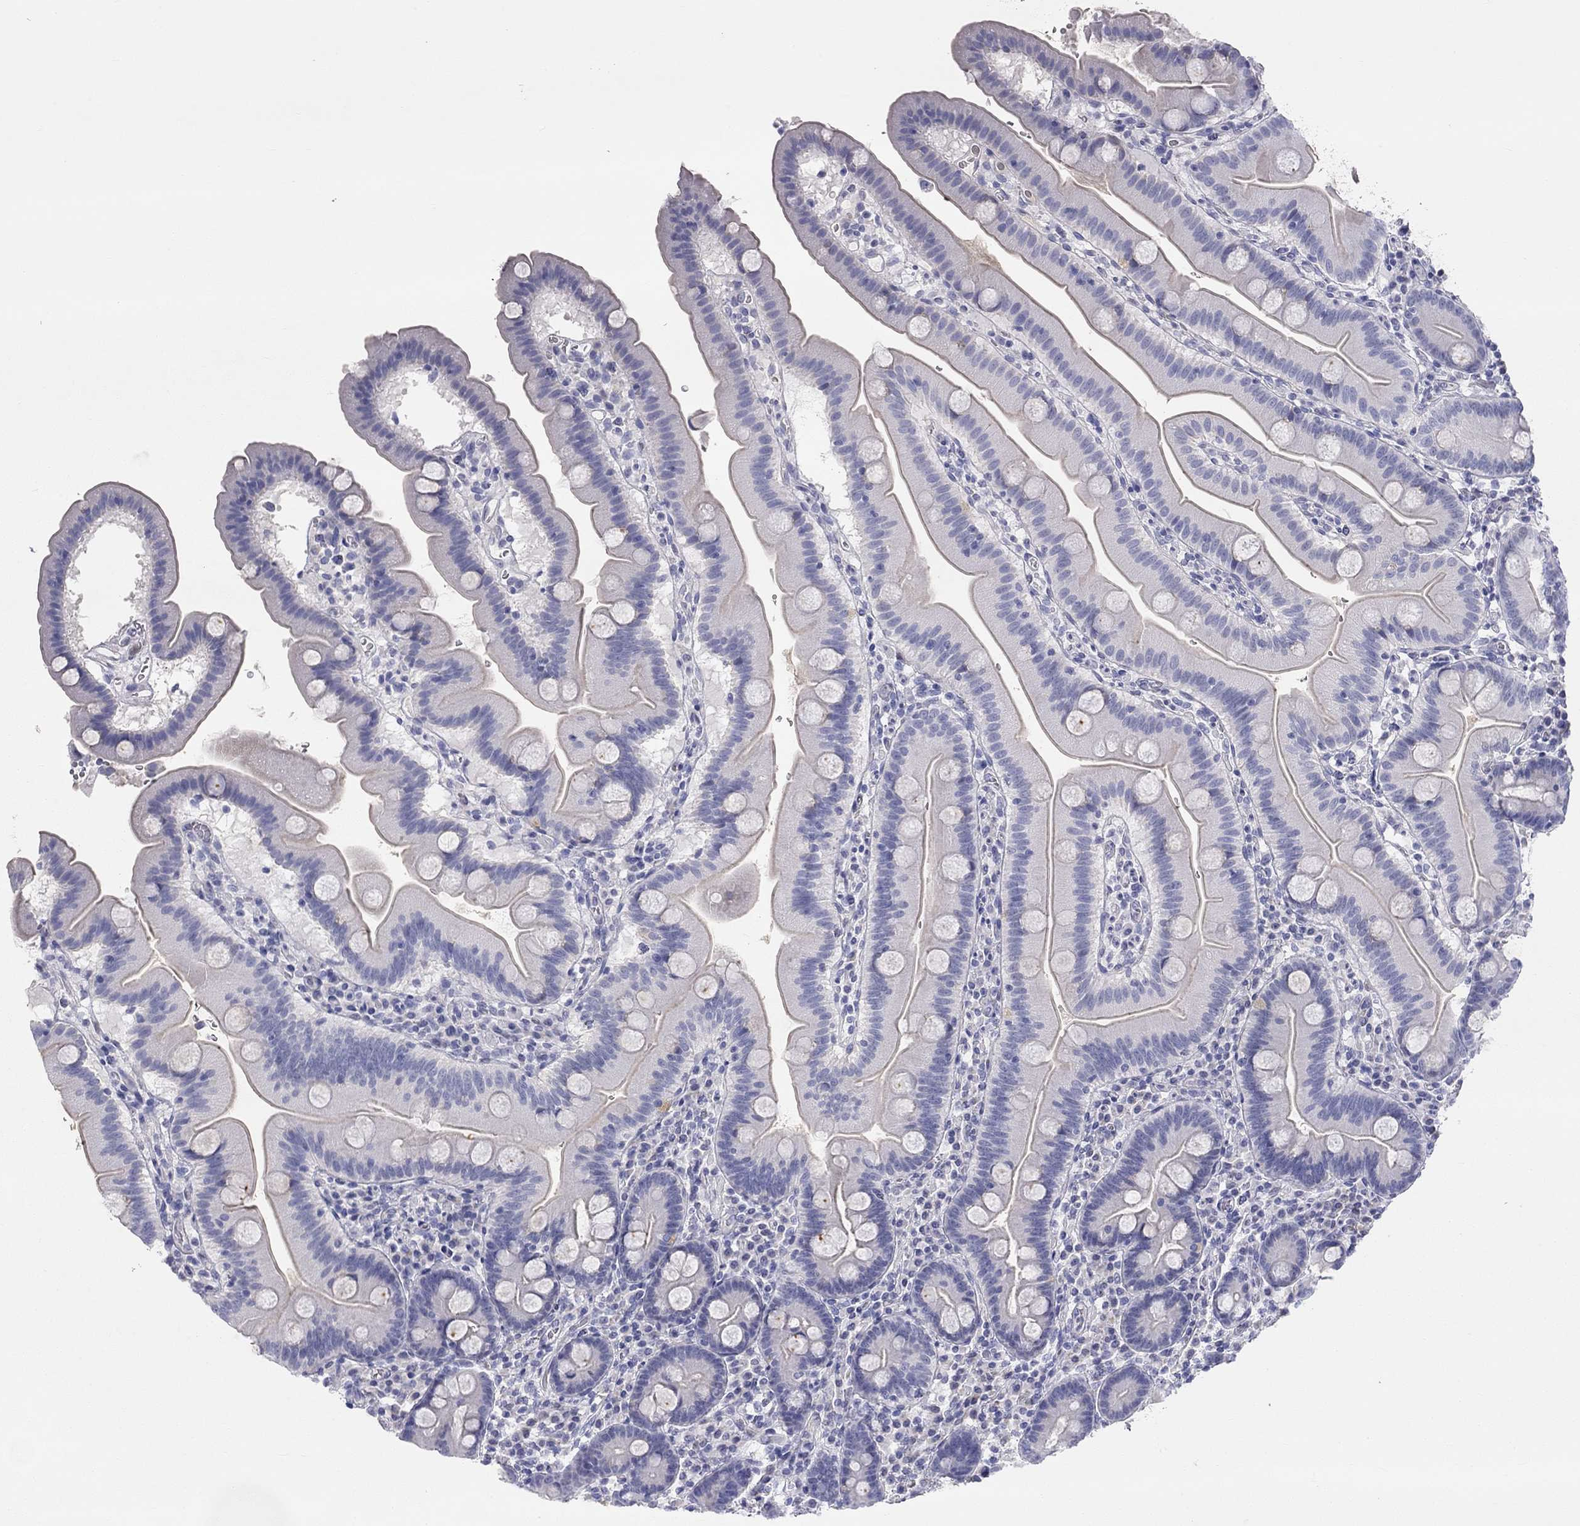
{"staining": {"intensity": "negative", "quantity": "none", "location": "none"}, "tissue": "duodenum", "cell_type": "Glandular cells", "image_type": "normal", "snomed": [{"axis": "morphology", "description": "Normal tissue, NOS"}, {"axis": "topography", "description": "Duodenum"}], "caption": "A high-resolution micrograph shows immunohistochemistry staining of benign duodenum, which displays no significant staining in glandular cells. The staining is performed using DAB brown chromogen with nuclei counter-stained in using hematoxylin.", "gene": "ST7L", "patient": {"sex": "male", "age": 59}}